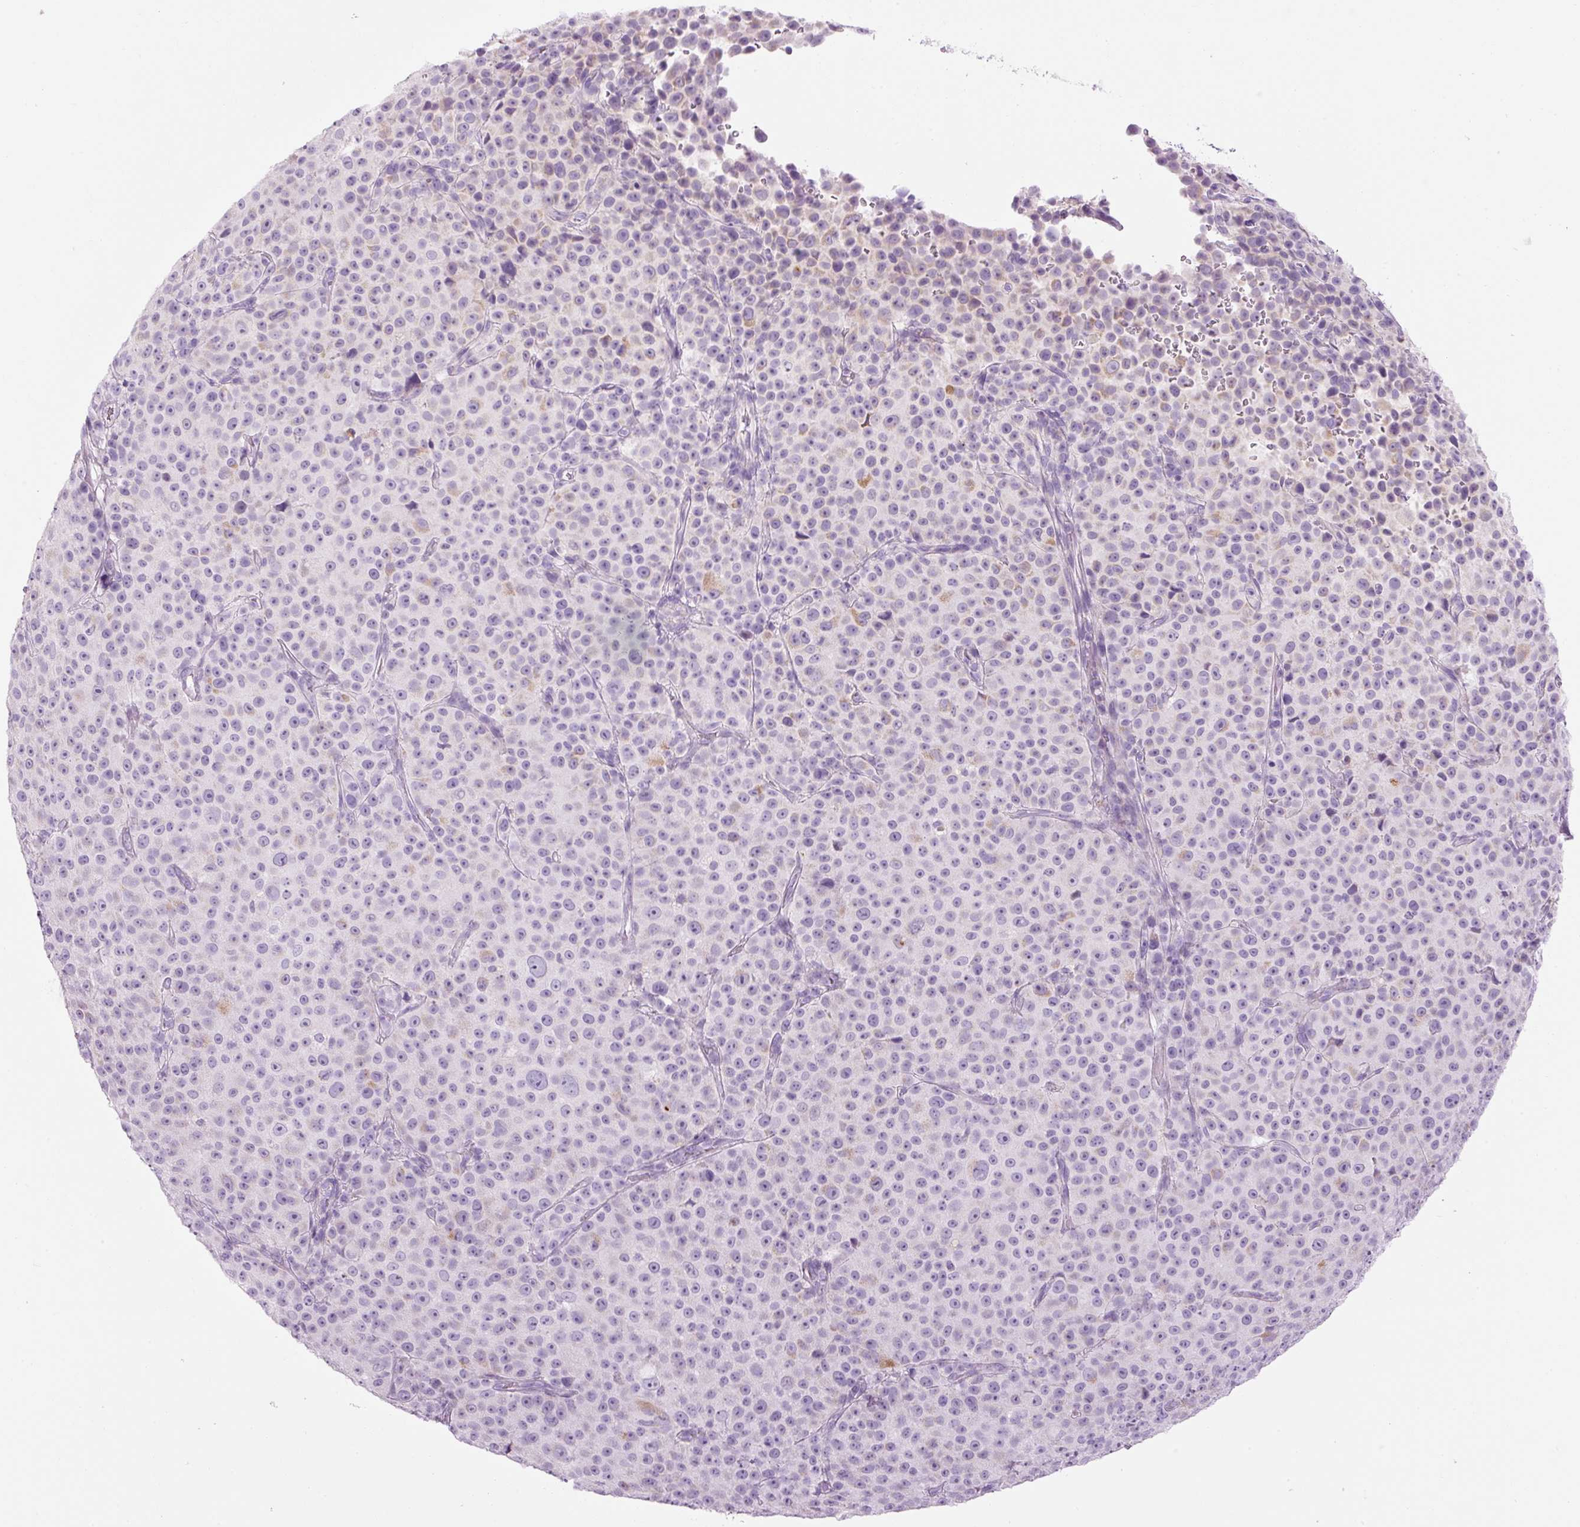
{"staining": {"intensity": "negative", "quantity": "none", "location": "none"}, "tissue": "melanoma", "cell_type": "Tumor cells", "image_type": "cancer", "snomed": [{"axis": "morphology", "description": "Malignant melanoma, Metastatic site"}, {"axis": "topography", "description": "Skin"}, {"axis": "topography", "description": "Lymph node"}], "caption": "An IHC image of malignant melanoma (metastatic site) is shown. There is no staining in tumor cells of malignant melanoma (metastatic site).", "gene": "CARD16", "patient": {"sex": "male", "age": 66}}